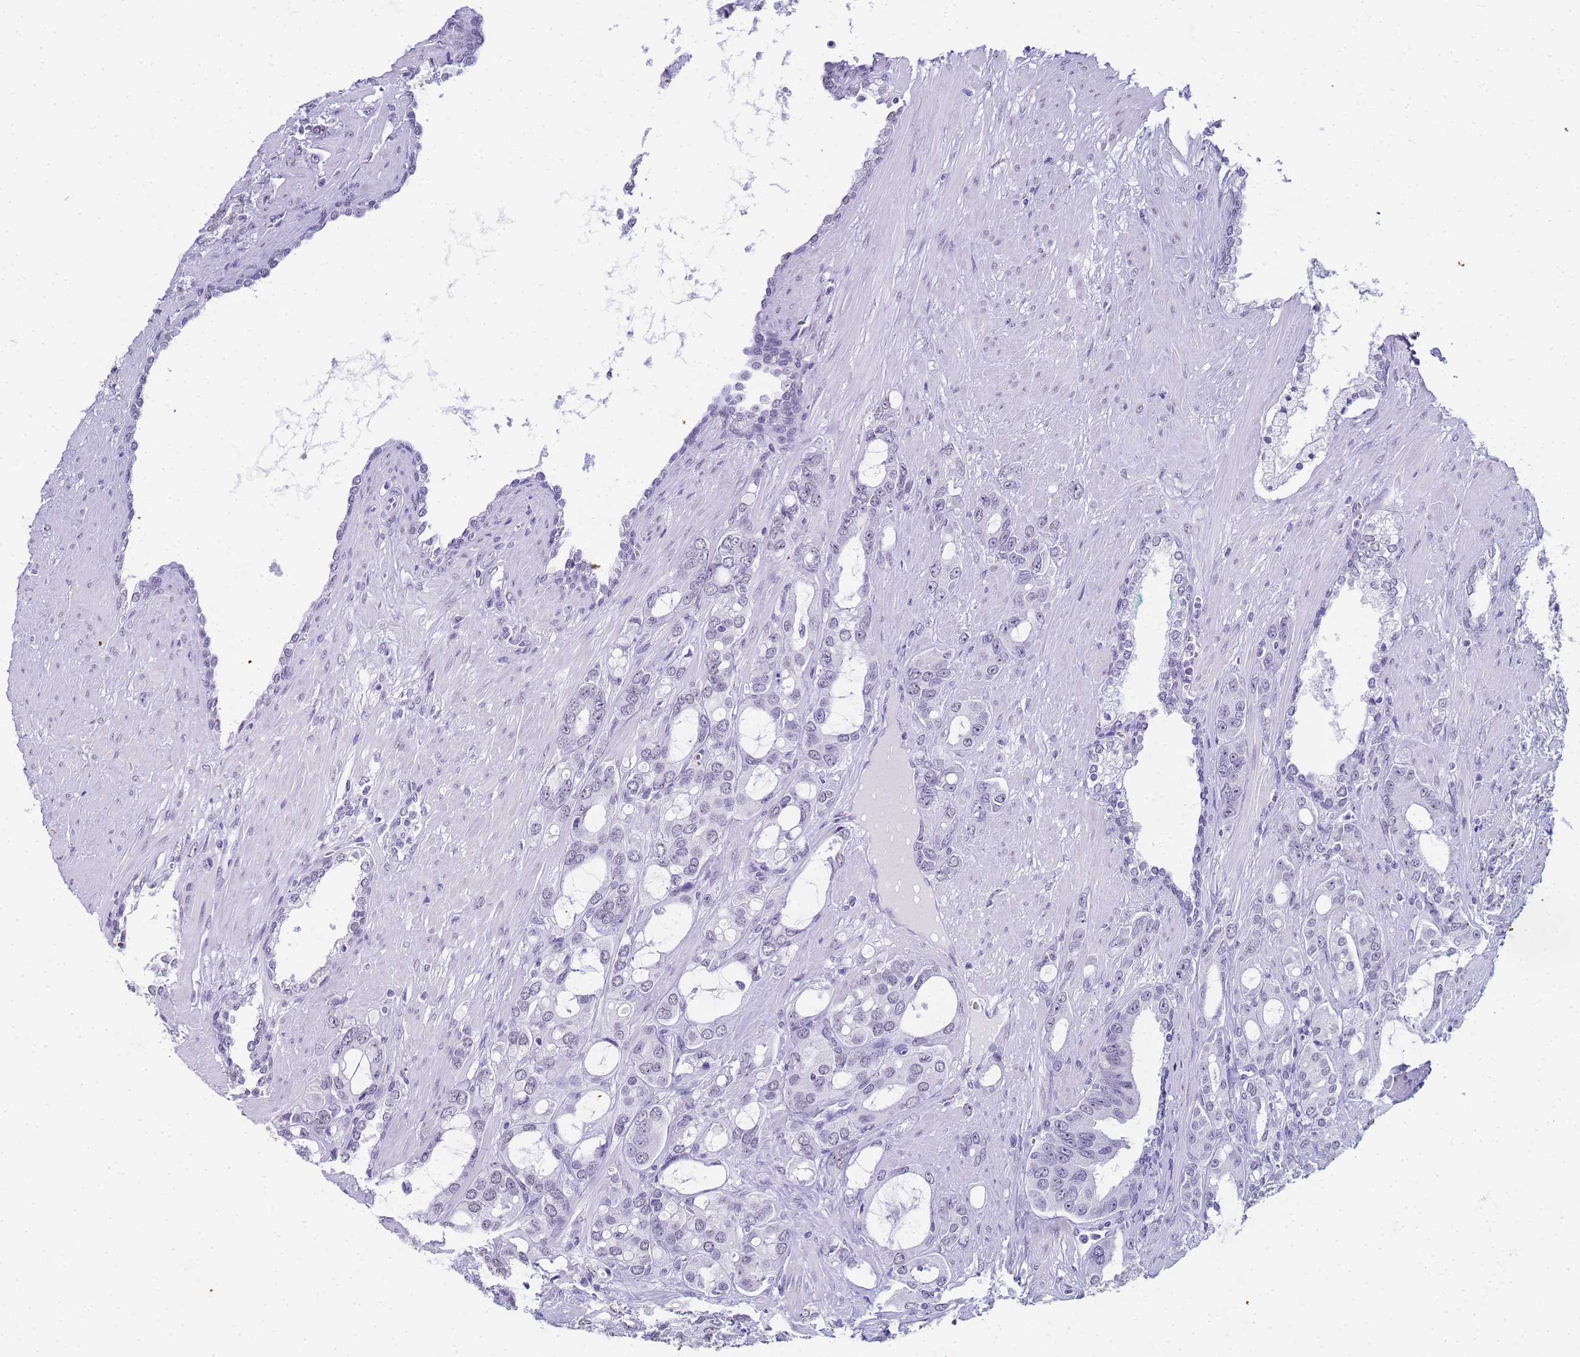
{"staining": {"intensity": "negative", "quantity": "none", "location": "none"}, "tissue": "prostate cancer", "cell_type": "Tumor cells", "image_type": "cancer", "snomed": [{"axis": "morphology", "description": "Adenocarcinoma, High grade"}, {"axis": "topography", "description": "Prostate"}], "caption": "A micrograph of high-grade adenocarcinoma (prostate) stained for a protein exhibits no brown staining in tumor cells.", "gene": "SLC7A9", "patient": {"sex": "male", "age": 72}}